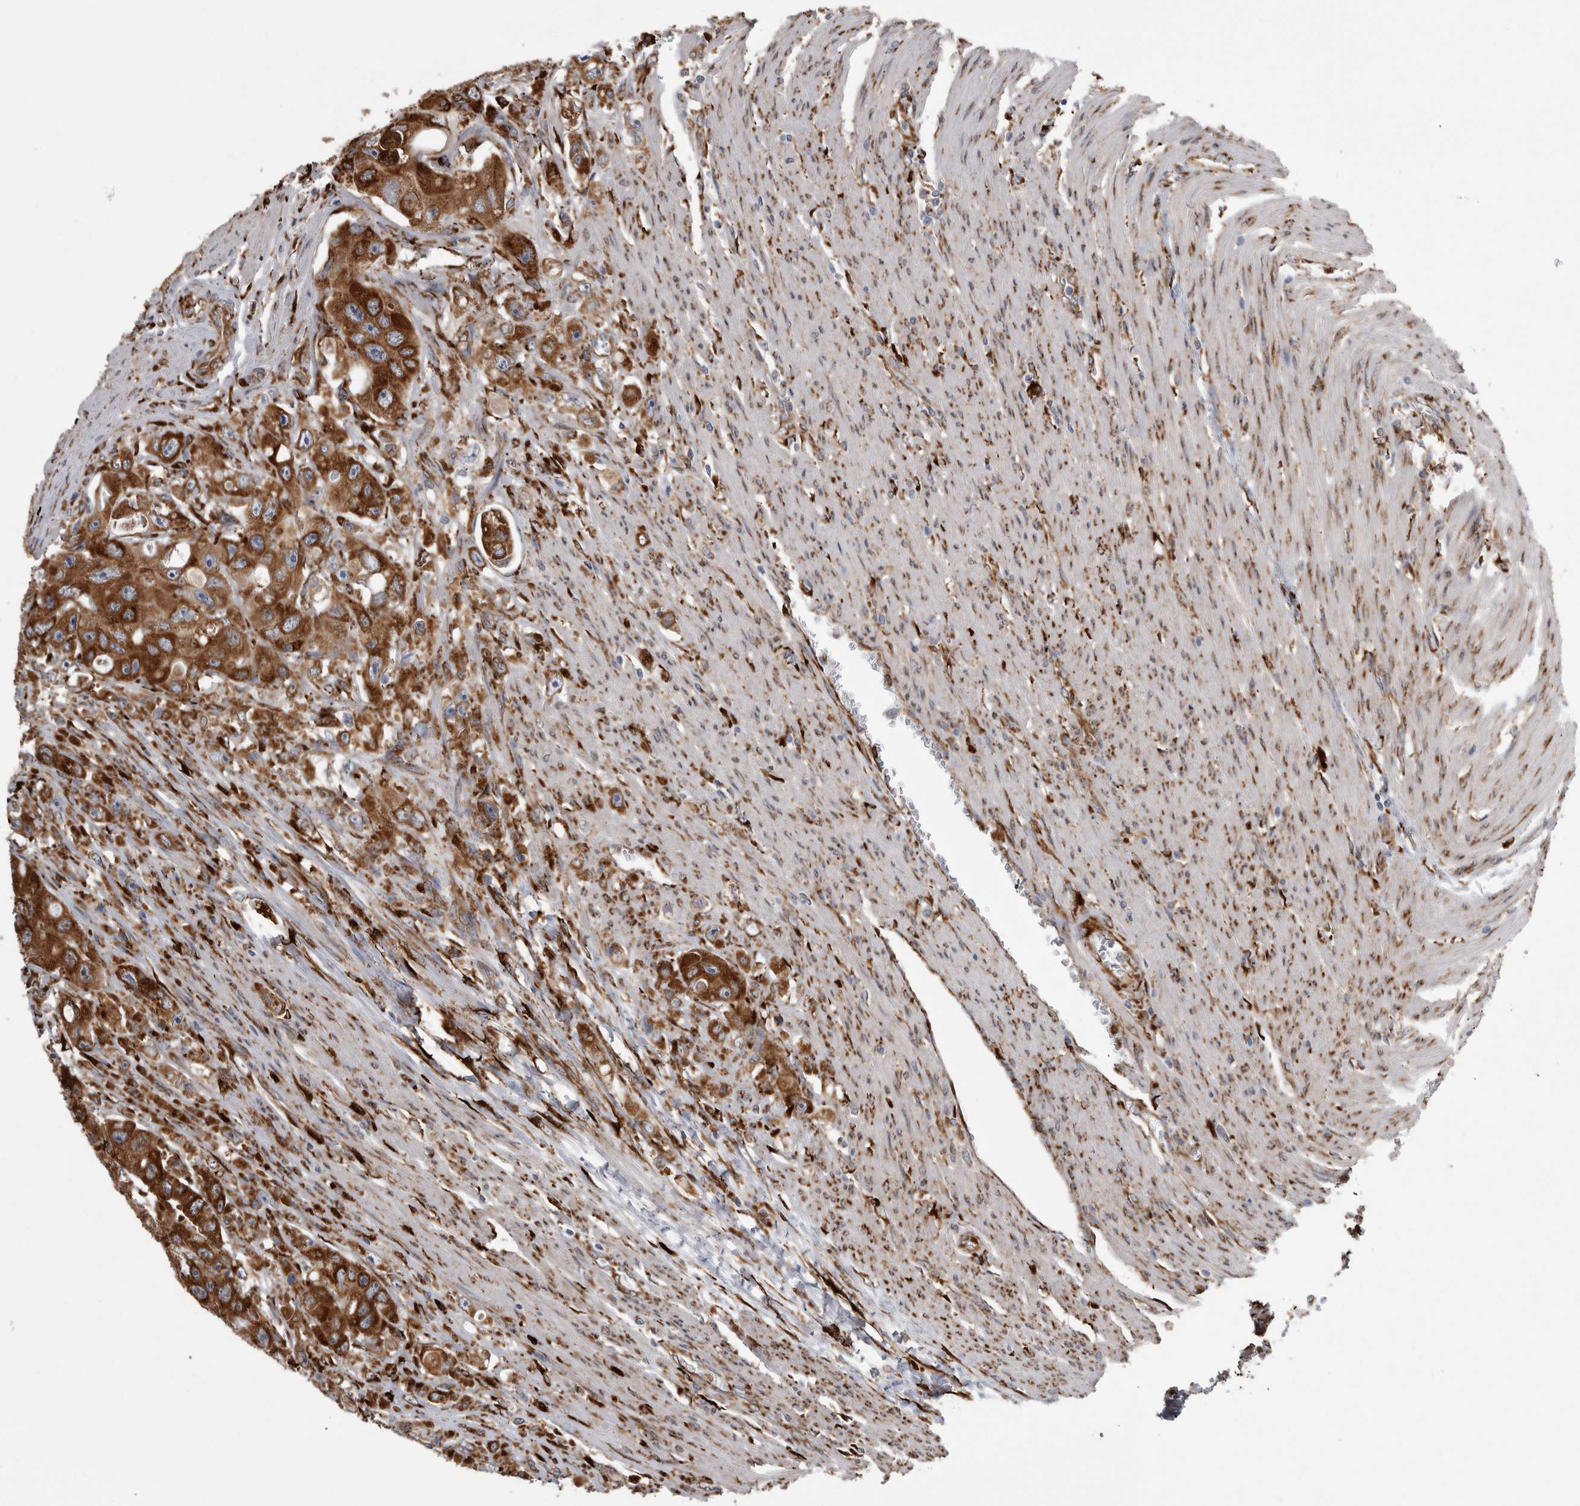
{"staining": {"intensity": "strong", "quantity": ">75%", "location": "cytoplasmic/membranous"}, "tissue": "colorectal cancer", "cell_type": "Tumor cells", "image_type": "cancer", "snomed": [{"axis": "morphology", "description": "Adenocarcinoma, NOS"}, {"axis": "topography", "description": "Colon"}], "caption": "IHC of human colorectal cancer exhibits high levels of strong cytoplasmic/membranous staining in about >75% of tumor cells. (brown staining indicates protein expression, while blue staining denotes nuclei).", "gene": "FHIP2B", "patient": {"sex": "female", "age": 46}}